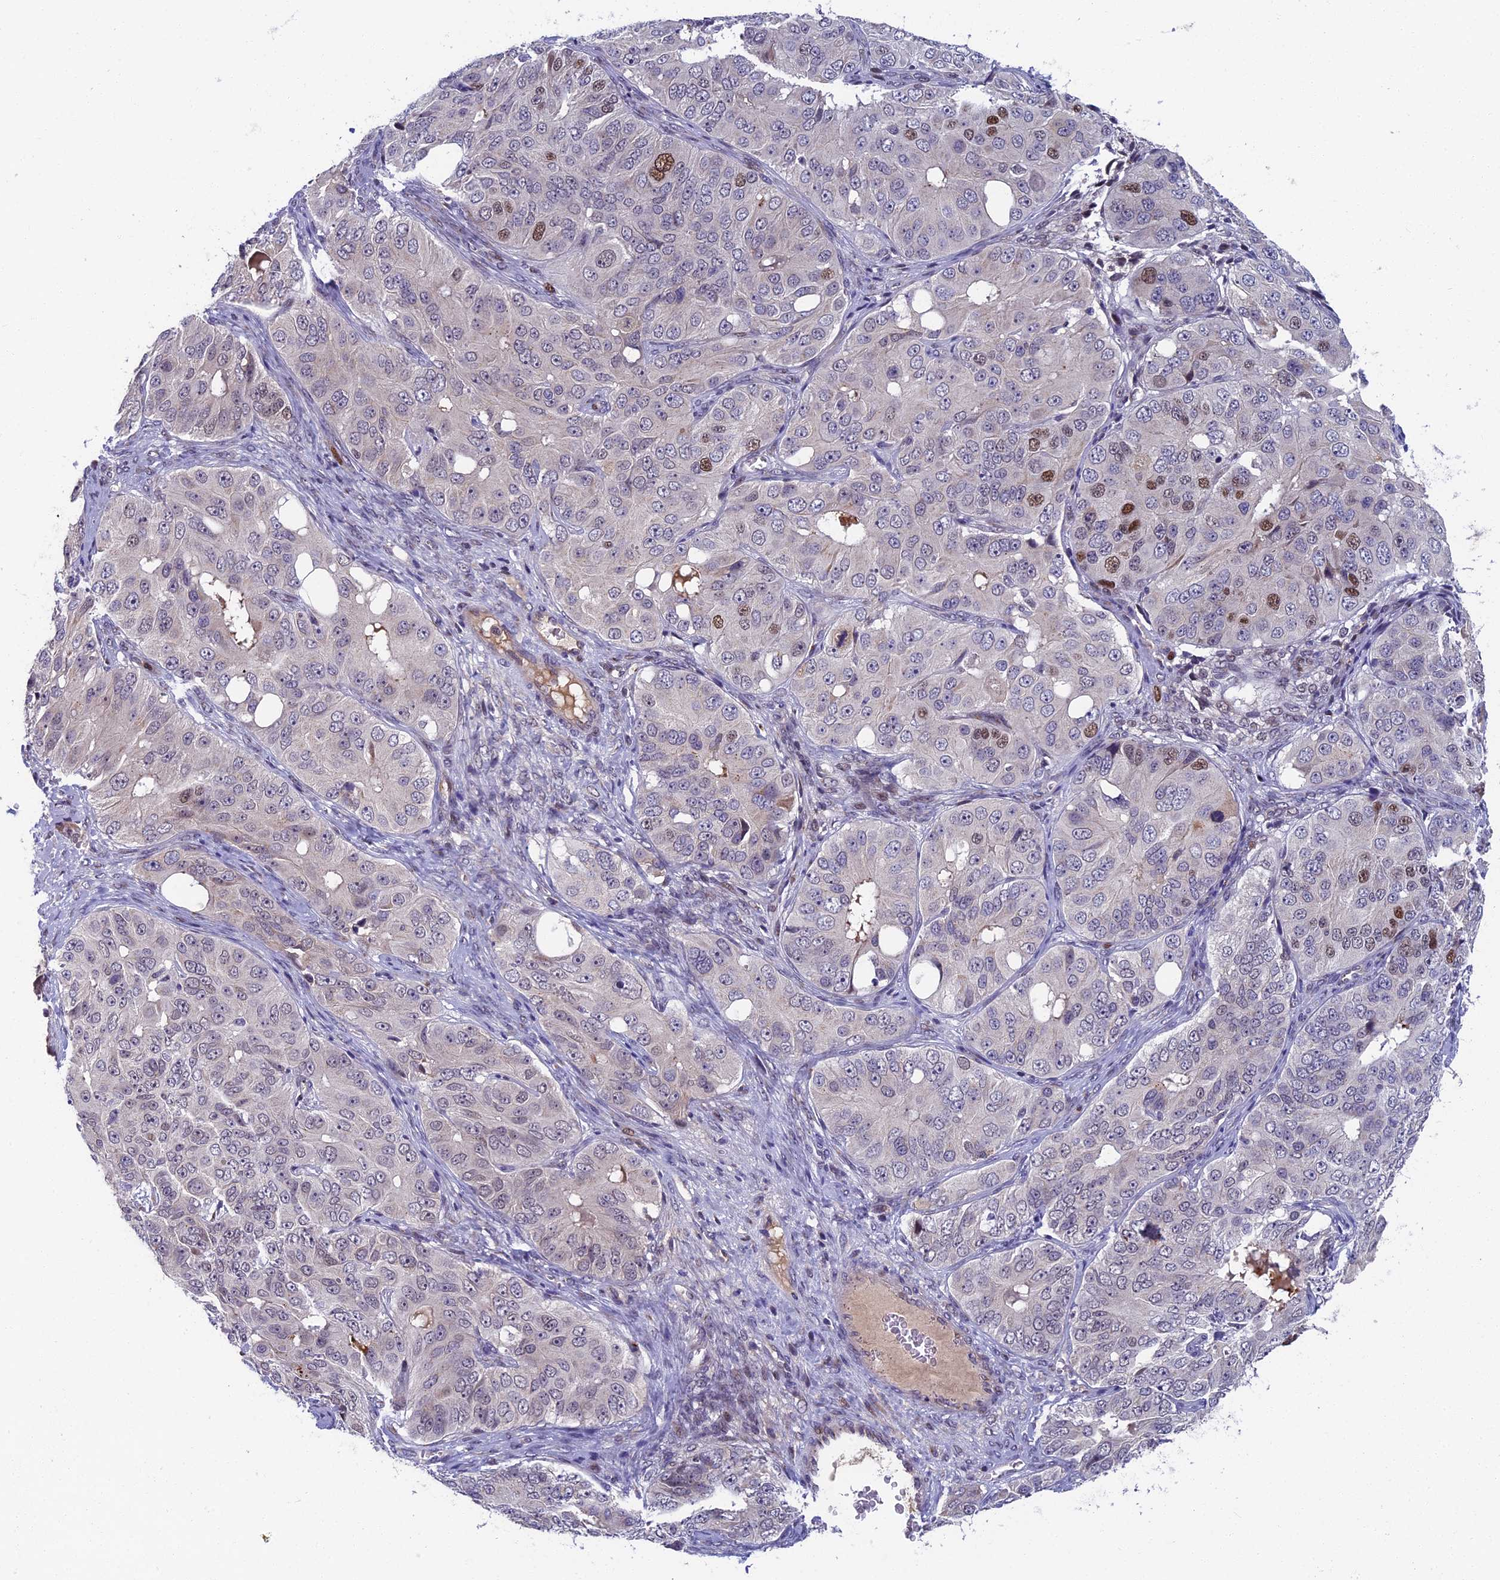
{"staining": {"intensity": "moderate", "quantity": "<25%", "location": "nuclear"}, "tissue": "ovarian cancer", "cell_type": "Tumor cells", "image_type": "cancer", "snomed": [{"axis": "morphology", "description": "Carcinoma, endometroid"}, {"axis": "topography", "description": "Ovary"}], "caption": "Immunohistochemical staining of human ovarian cancer demonstrates low levels of moderate nuclear staining in about <25% of tumor cells. (DAB (3,3'-diaminobenzidine) IHC with brightfield microscopy, high magnification).", "gene": "LIG1", "patient": {"sex": "female", "age": 51}}